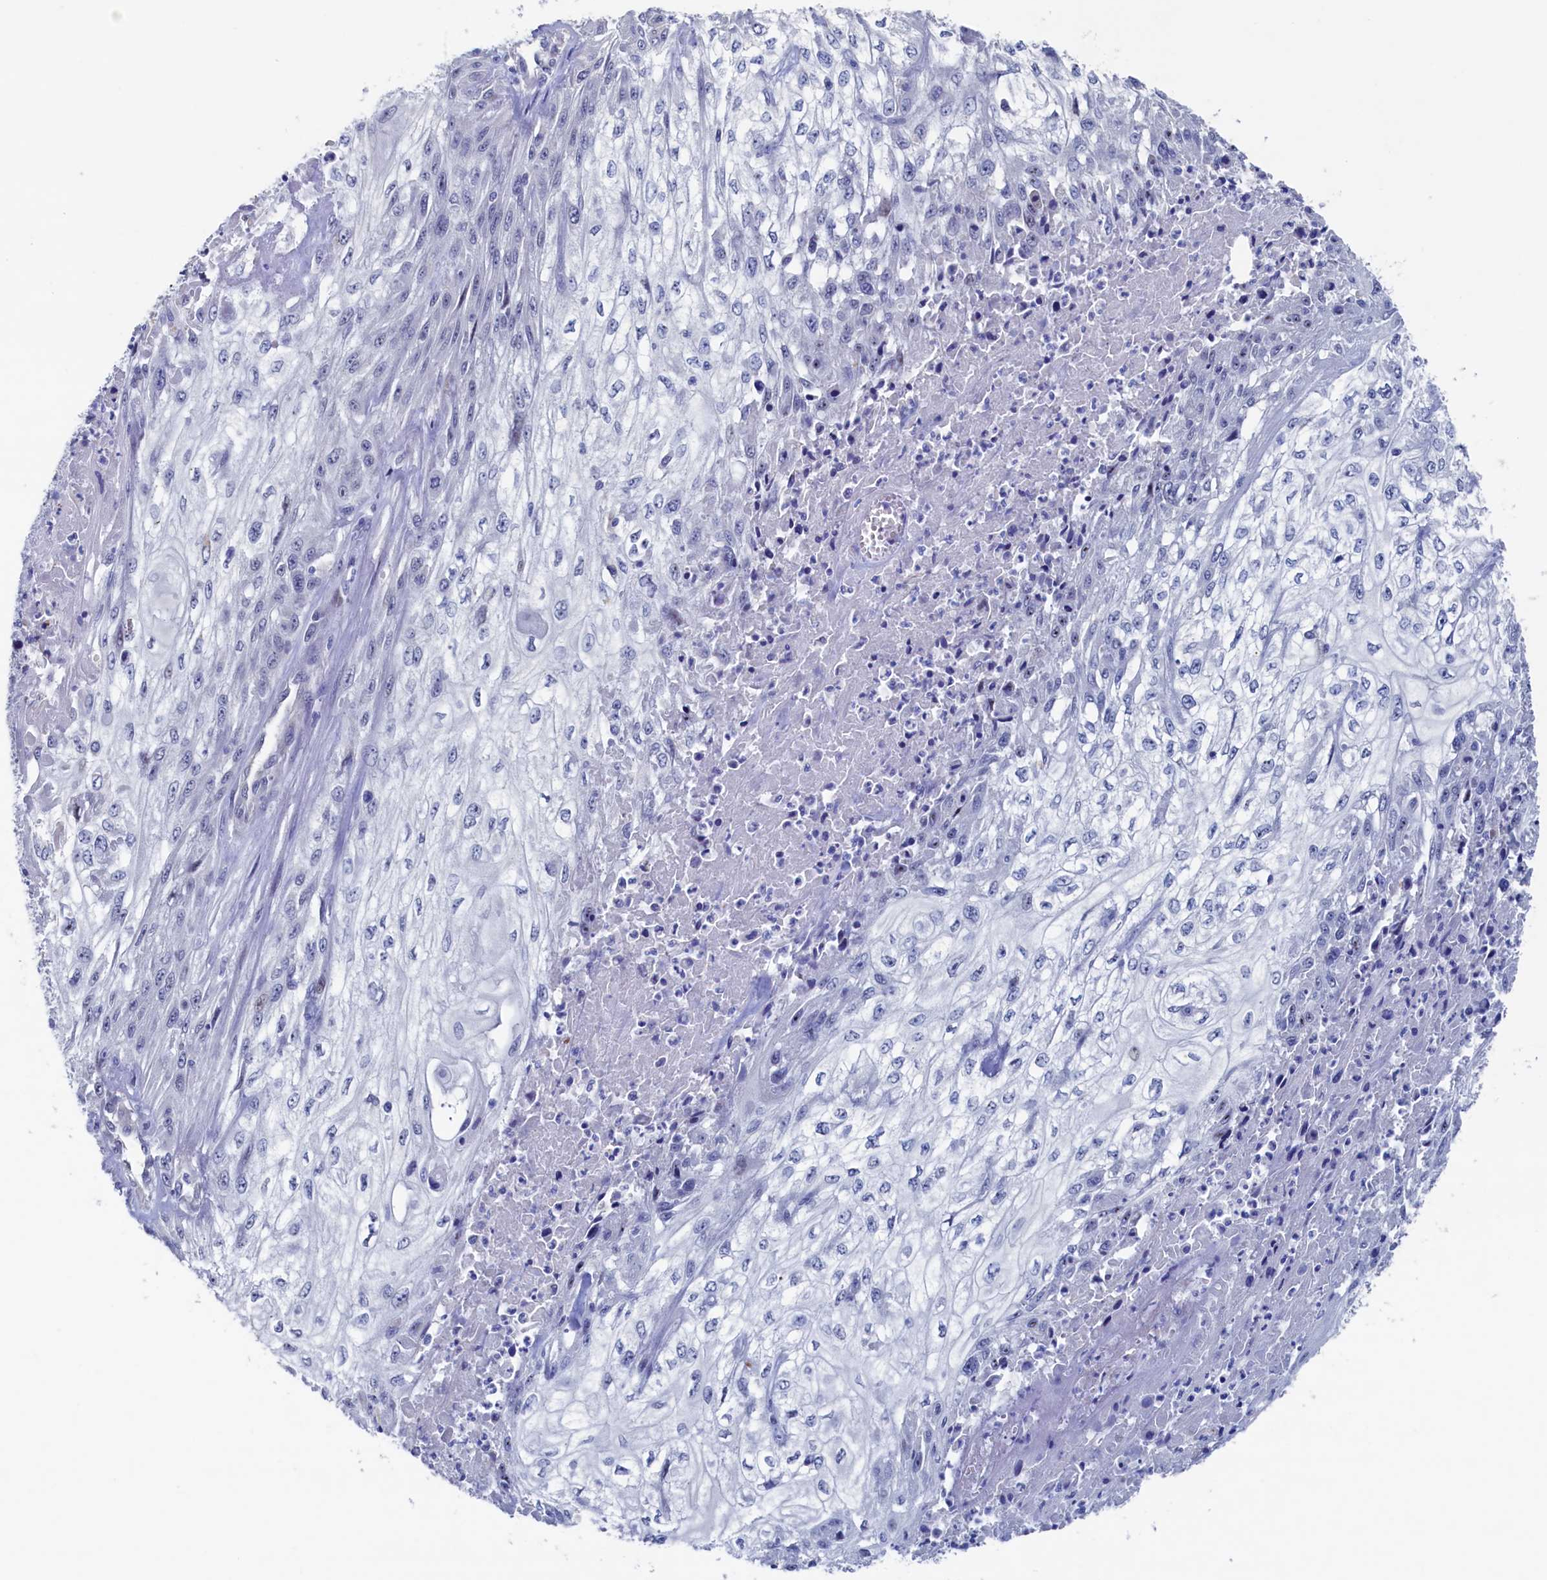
{"staining": {"intensity": "negative", "quantity": "none", "location": "none"}, "tissue": "skin cancer", "cell_type": "Tumor cells", "image_type": "cancer", "snomed": [{"axis": "morphology", "description": "Squamous cell carcinoma, NOS"}, {"axis": "morphology", "description": "Squamous cell carcinoma, metastatic, NOS"}, {"axis": "topography", "description": "Skin"}, {"axis": "topography", "description": "Lymph node"}], "caption": "Immunohistochemical staining of human squamous cell carcinoma (skin) reveals no significant expression in tumor cells. The staining is performed using DAB brown chromogen with nuclei counter-stained in using hematoxylin.", "gene": "CBLIF", "patient": {"sex": "male", "age": 75}}